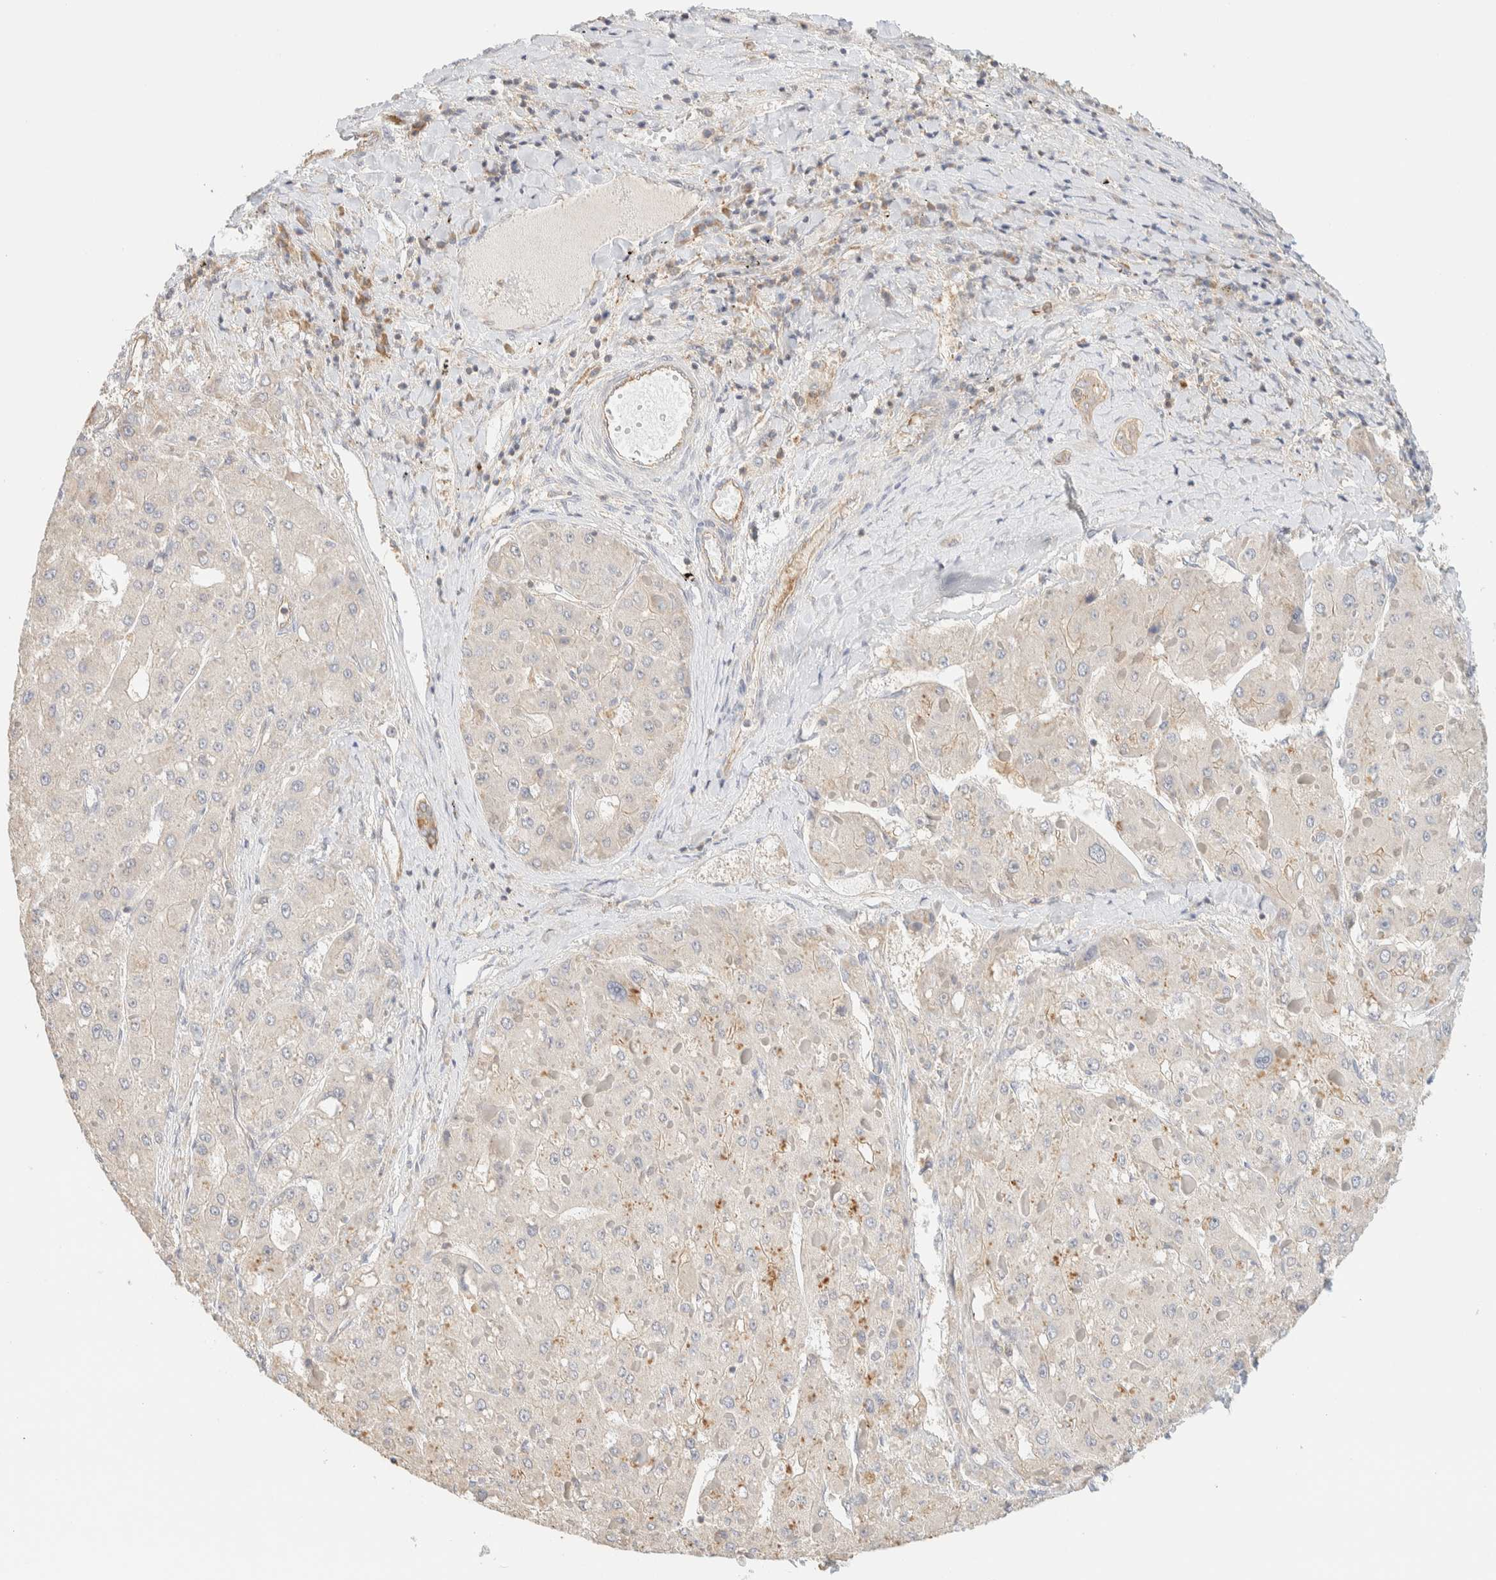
{"staining": {"intensity": "negative", "quantity": "none", "location": "none"}, "tissue": "liver cancer", "cell_type": "Tumor cells", "image_type": "cancer", "snomed": [{"axis": "morphology", "description": "Carcinoma, Hepatocellular, NOS"}, {"axis": "topography", "description": "Liver"}], "caption": "High magnification brightfield microscopy of liver hepatocellular carcinoma stained with DAB (3,3'-diaminobenzidine) (brown) and counterstained with hematoxylin (blue): tumor cells show no significant positivity. The staining is performed using DAB (3,3'-diaminobenzidine) brown chromogen with nuclei counter-stained in using hematoxylin.", "gene": "TBC1D8B", "patient": {"sex": "female", "age": 73}}